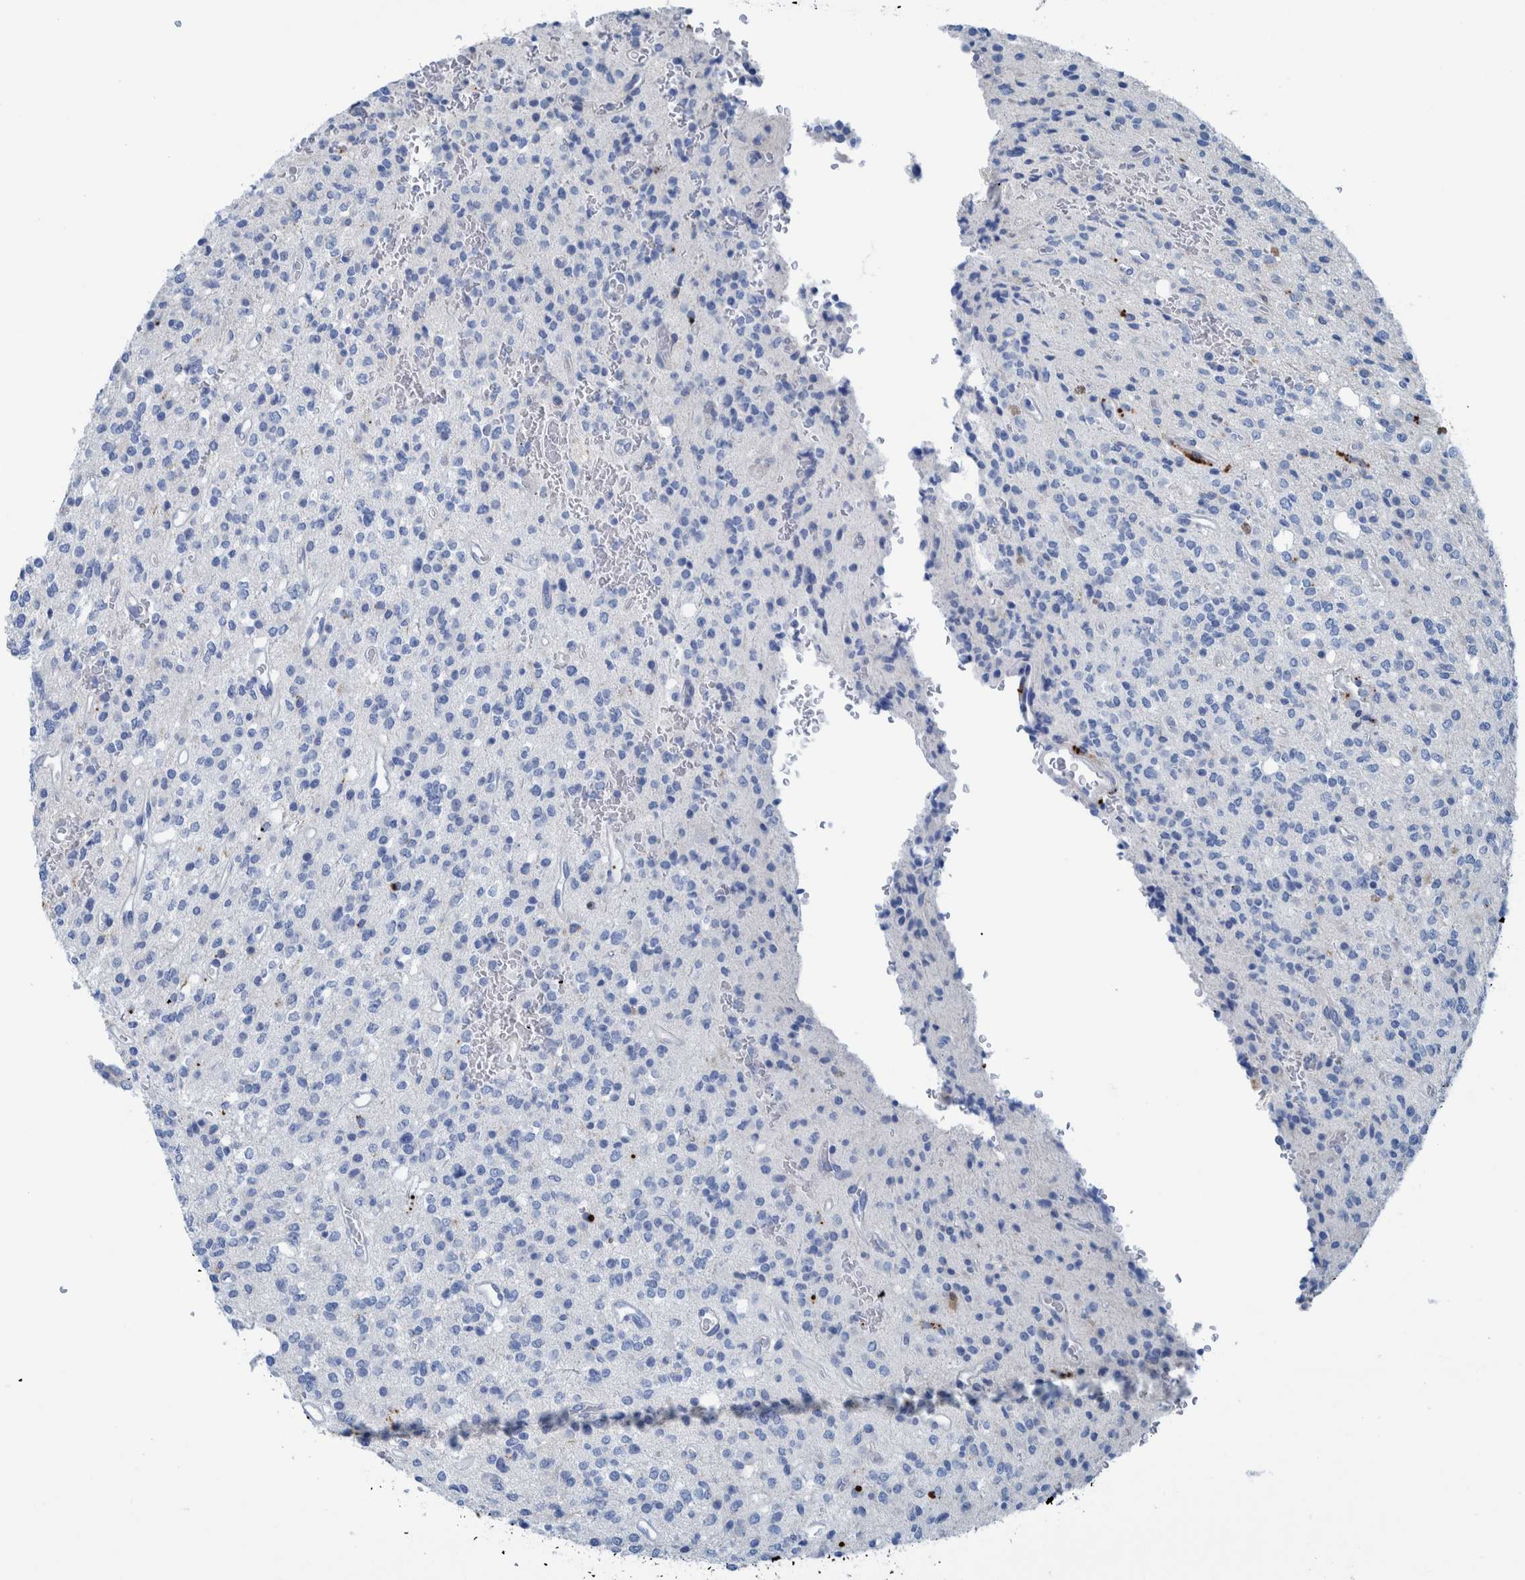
{"staining": {"intensity": "negative", "quantity": "none", "location": "none"}, "tissue": "glioma", "cell_type": "Tumor cells", "image_type": "cancer", "snomed": [{"axis": "morphology", "description": "Glioma, malignant, High grade"}, {"axis": "topography", "description": "Brain"}], "caption": "A high-resolution histopathology image shows immunohistochemistry staining of malignant glioma (high-grade), which exhibits no significant positivity in tumor cells.", "gene": "IDO1", "patient": {"sex": "male", "age": 34}}